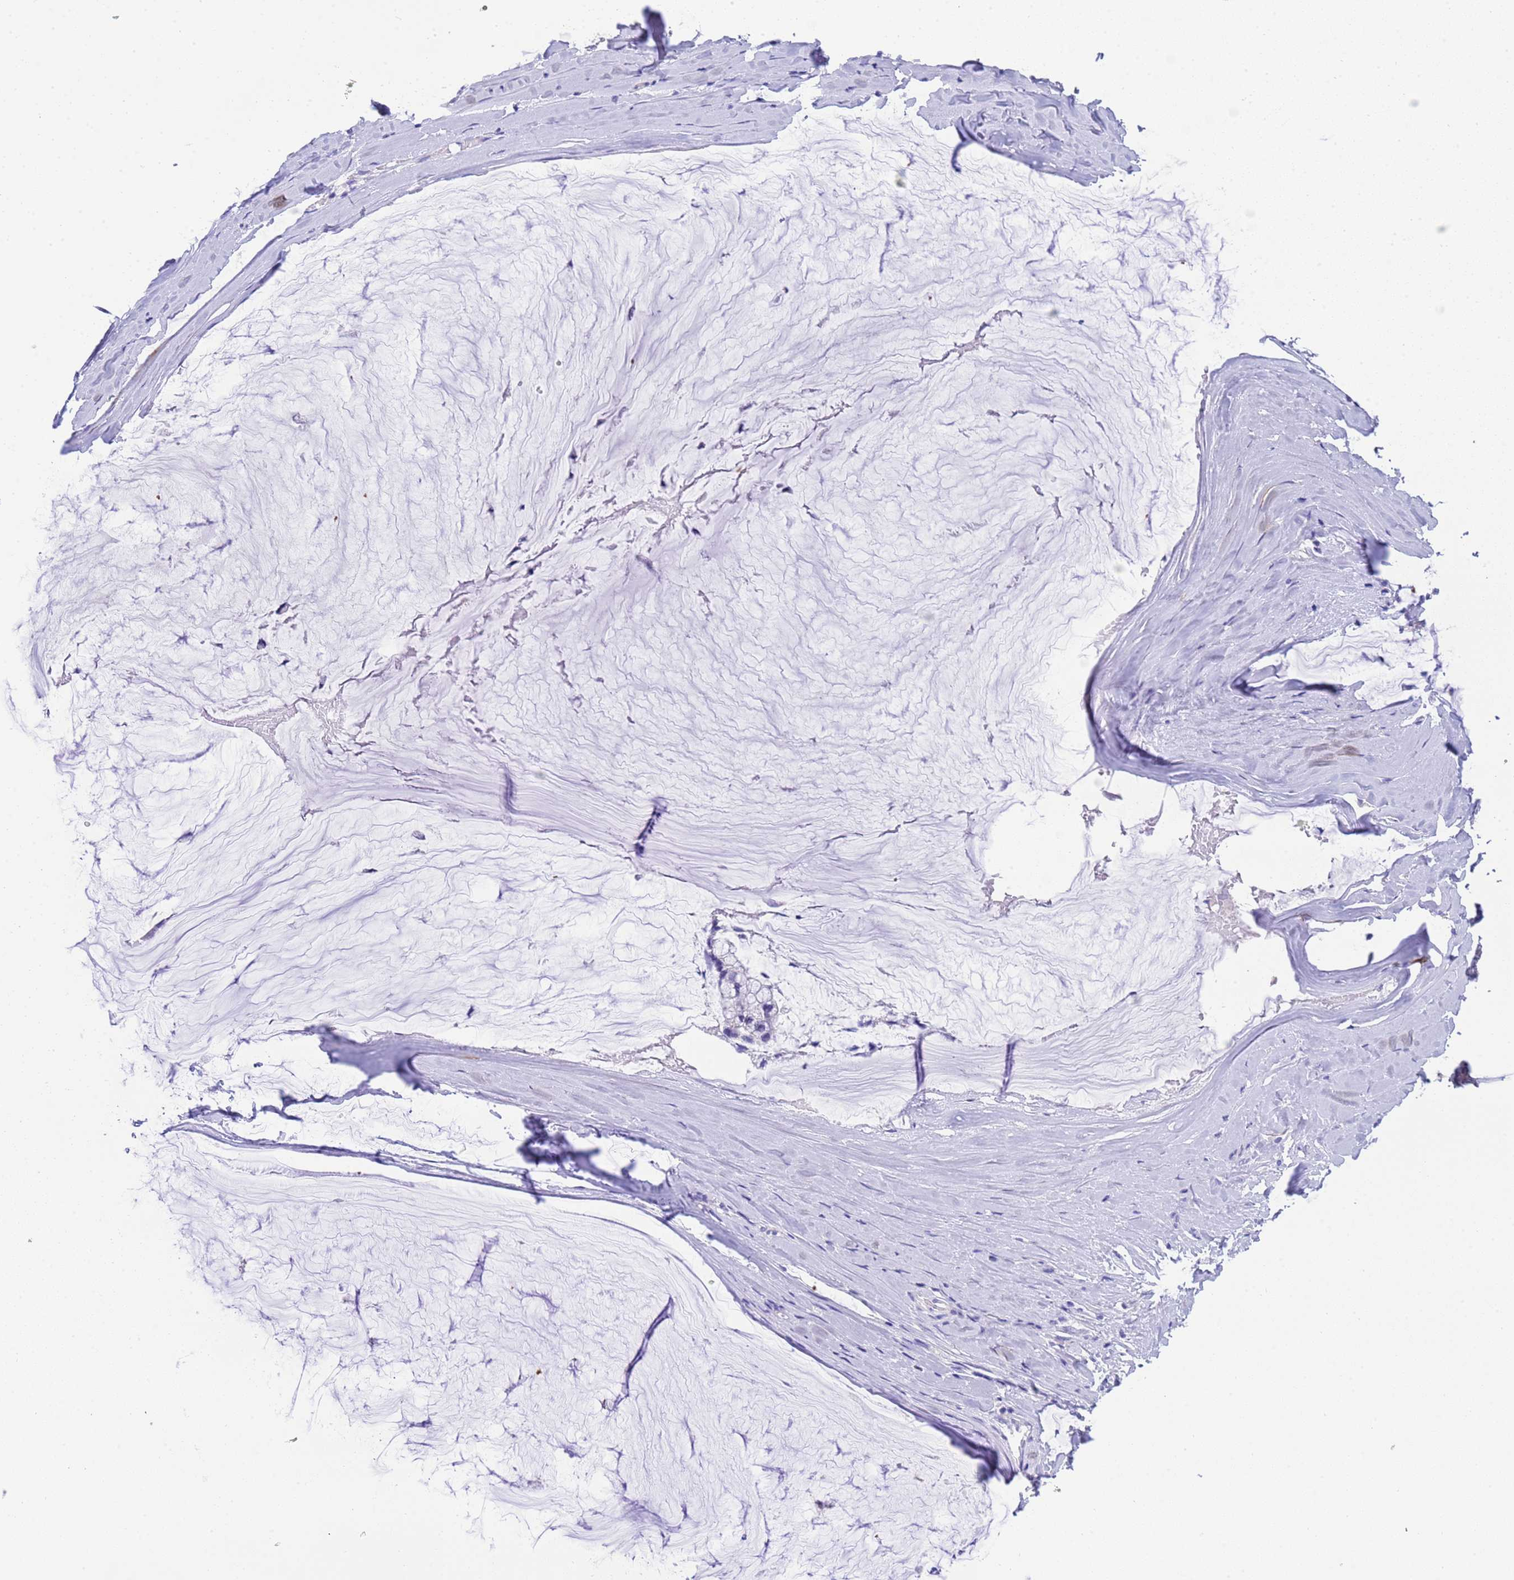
{"staining": {"intensity": "negative", "quantity": "none", "location": "none"}, "tissue": "ovarian cancer", "cell_type": "Tumor cells", "image_type": "cancer", "snomed": [{"axis": "morphology", "description": "Cystadenocarcinoma, mucinous, NOS"}, {"axis": "topography", "description": "Ovary"}], "caption": "Immunohistochemical staining of human mucinous cystadenocarcinoma (ovarian) displays no significant expression in tumor cells. (DAB (3,3'-diaminobenzidine) immunohistochemistry (IHC) visualized using brightfield microscopy, high magnification).", "gene": "USP38", "patient": {"sex": "female", "age": 39}}